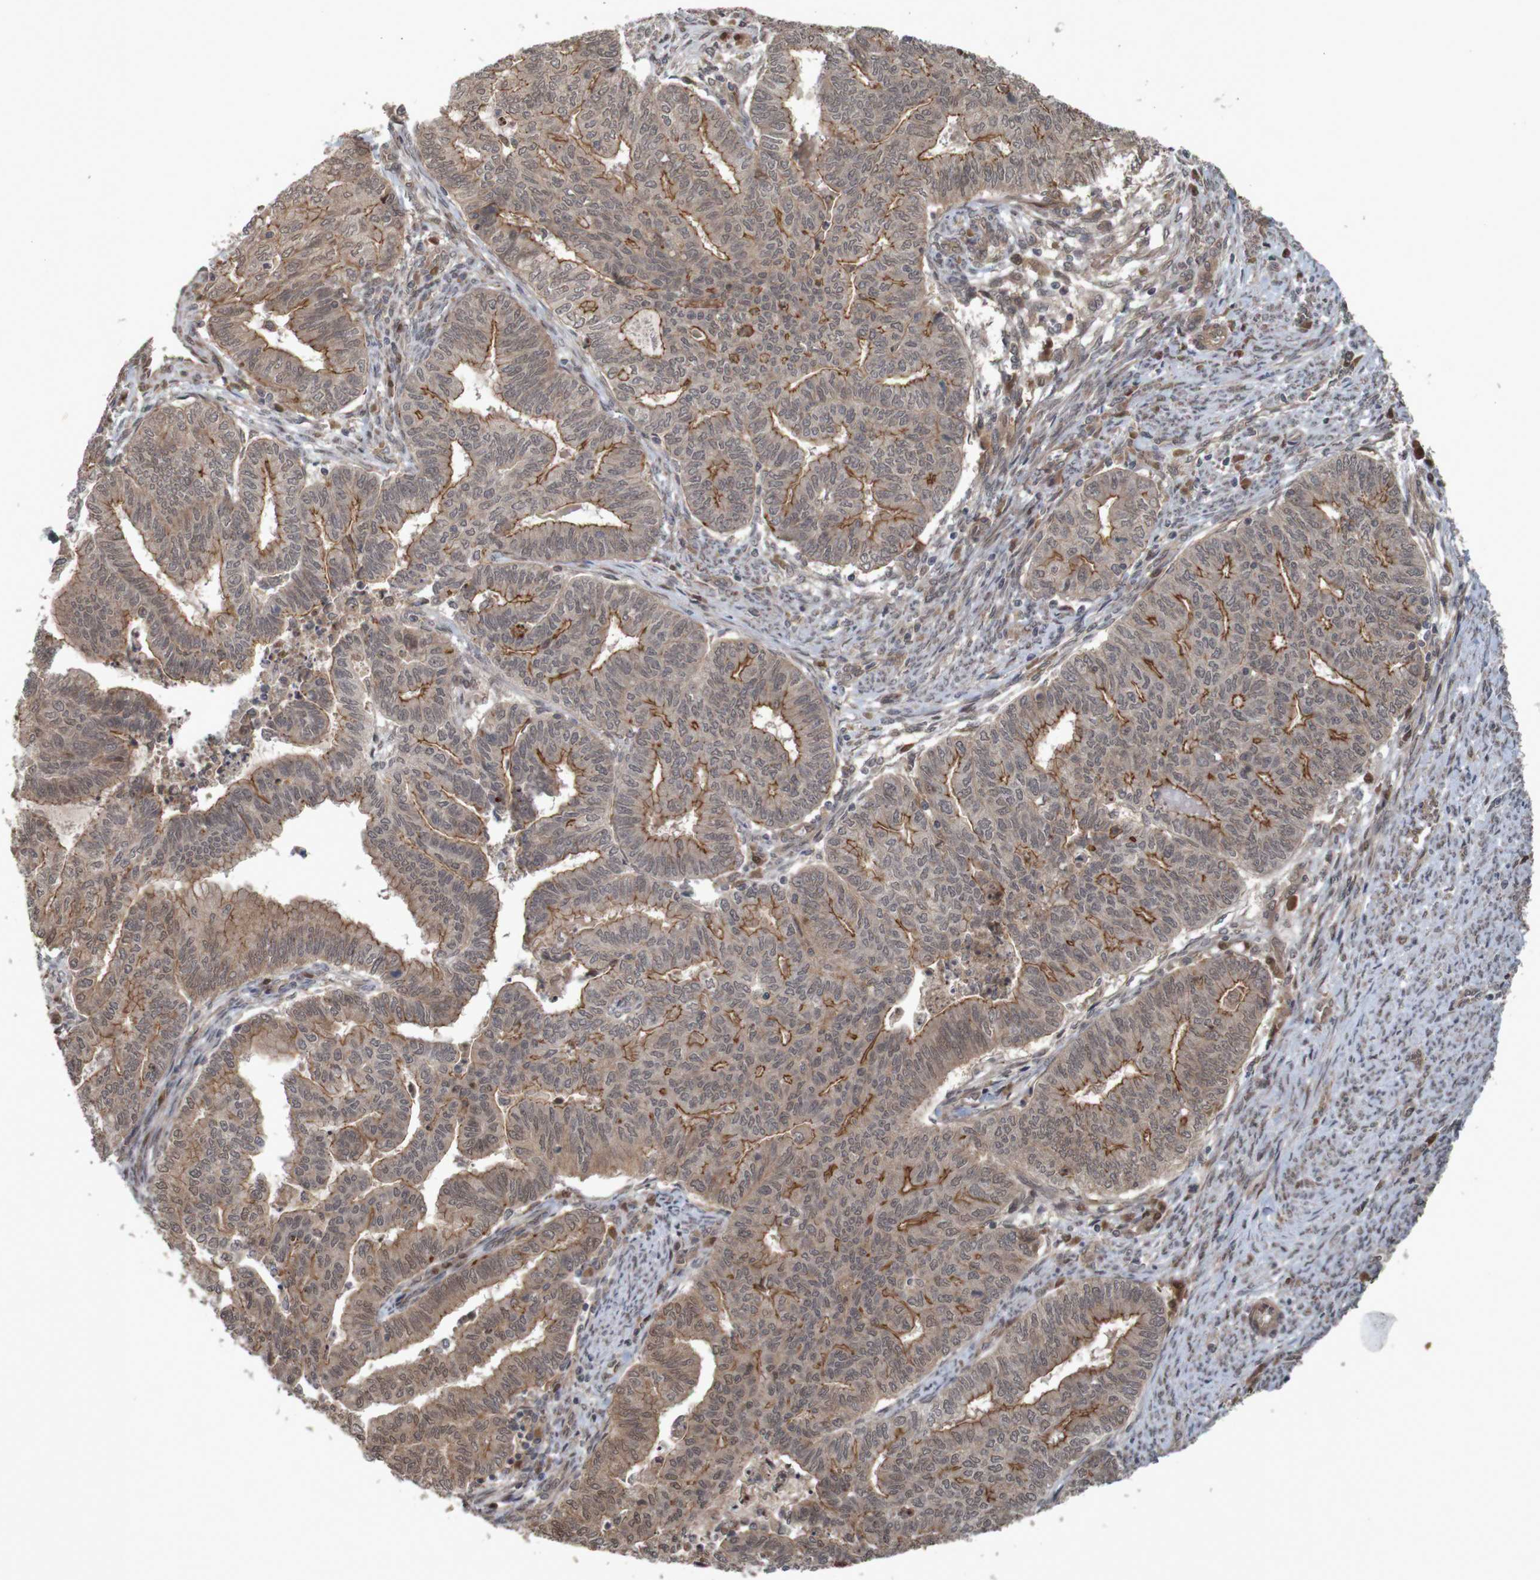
{"staining": {"intensity": "moderate", "quantity": ">75%", "location": "cytoplasmic/membranous"}, "tissue": "endometrial cancer", "cell_type": "Tumor cells", "image_type": "cancer", "snomed": [{"axis": "morphology", "description": "Adenocarcinoma, NOS"}, {"axis": "topography", "description": "Endometrium"}], "caption": "Immunohistochemistry histopathology image of neoplastic tissue: endometrial cancer stained using immunohistochemistry reveals medium levels of moderate protein expression localized specifically in the cytoplasmic/membranous of tumor cells, appearing as a cytoplasmic/membranous brown color.", "gene": "ARHGEF11", "patient": {"sex": "female", "age": 79}}